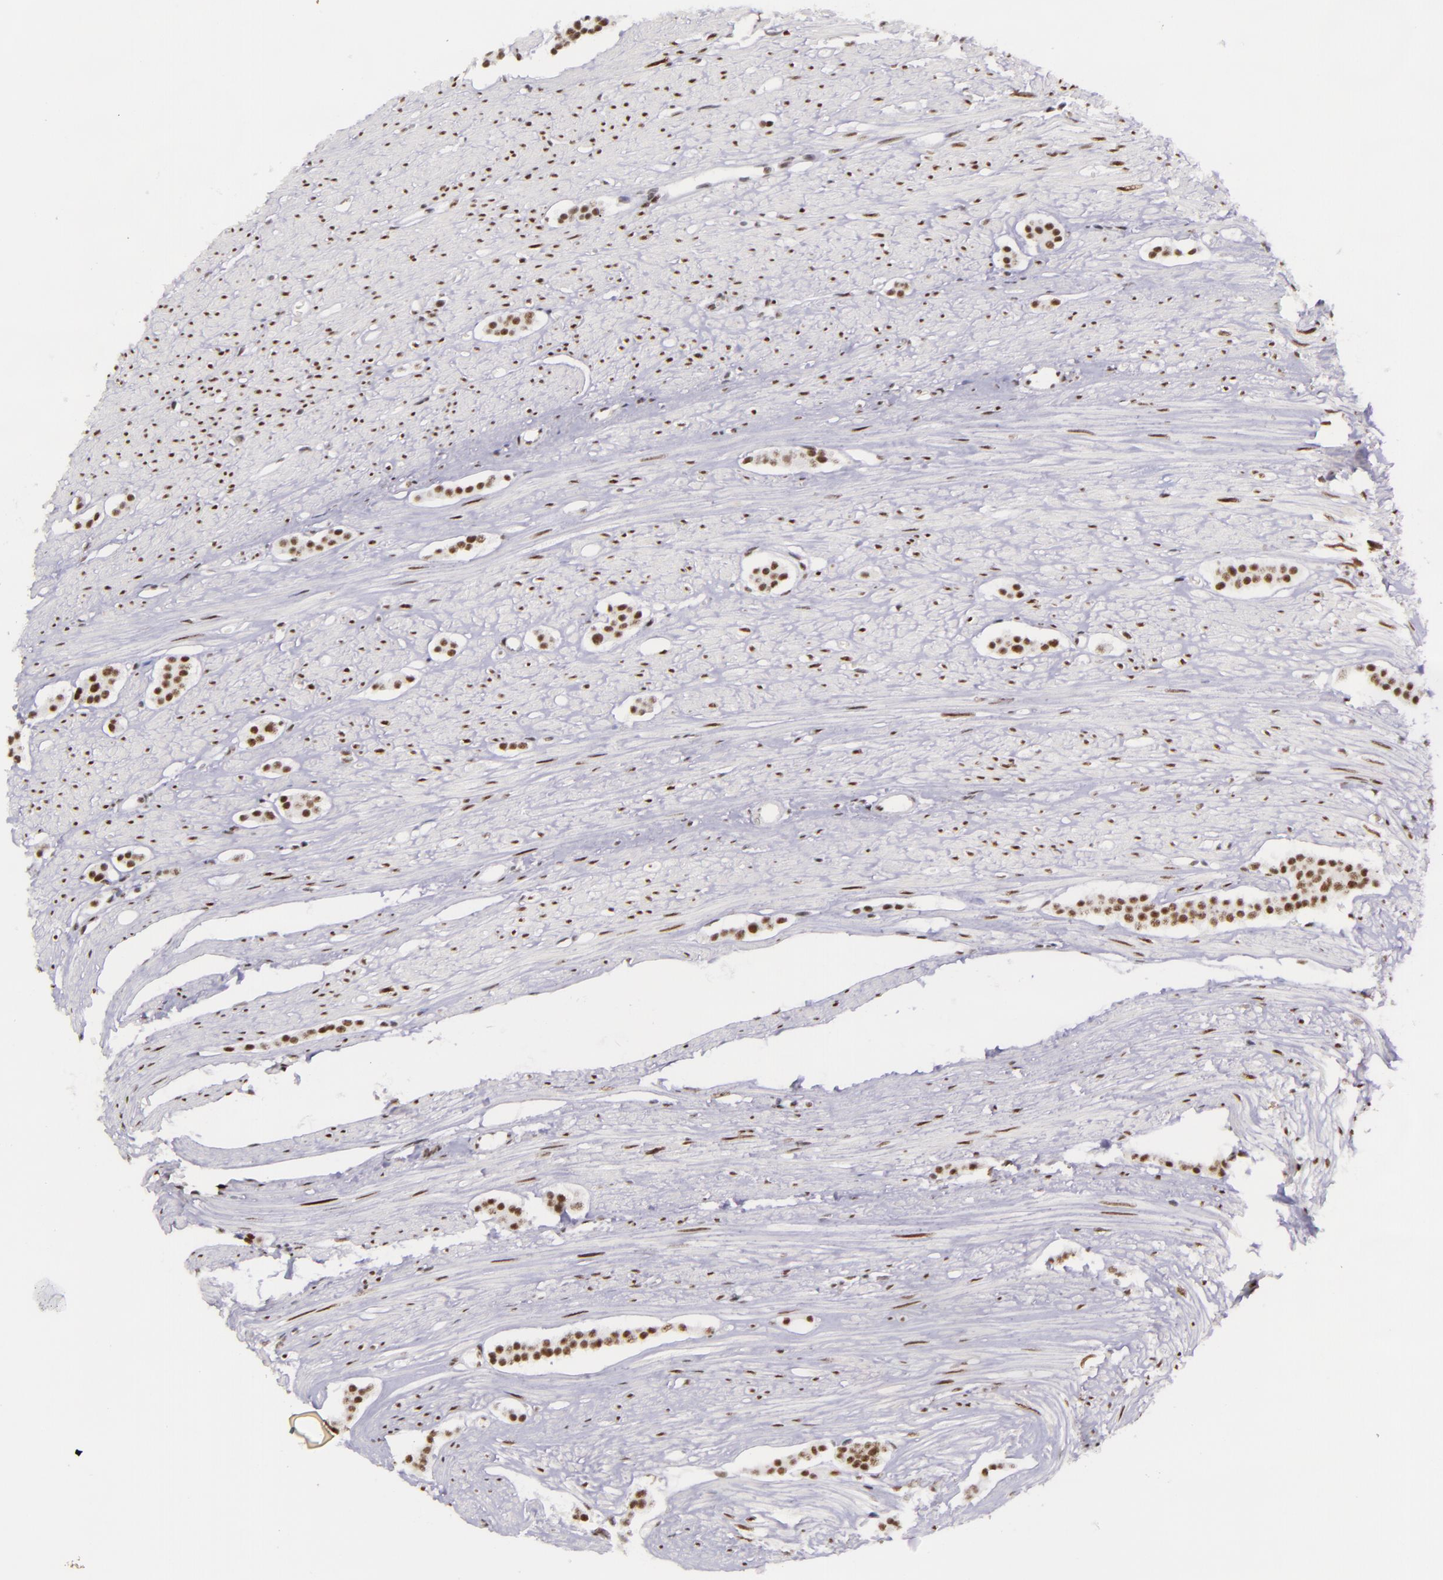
{"staining": {"intensity": "strong", "quantity": ">75%", "location": "nuclear"}, "tissue": "carcinoid", "cell_type": "Tumor cells", "image_type": "cancer", "snomed": [{"axis": "morphology", "description": "Carcinoid, malignant, NOS"}, {"axis": "topography", "description": "Small intestine"}], "caption": "Immunohistochemical staining of human carcinoid exhibits strong nuclear protein positivity in approximately >75% of tumor cells.", "gene": "GPKOW", "patient": {"sex": "male", "age": 60}}